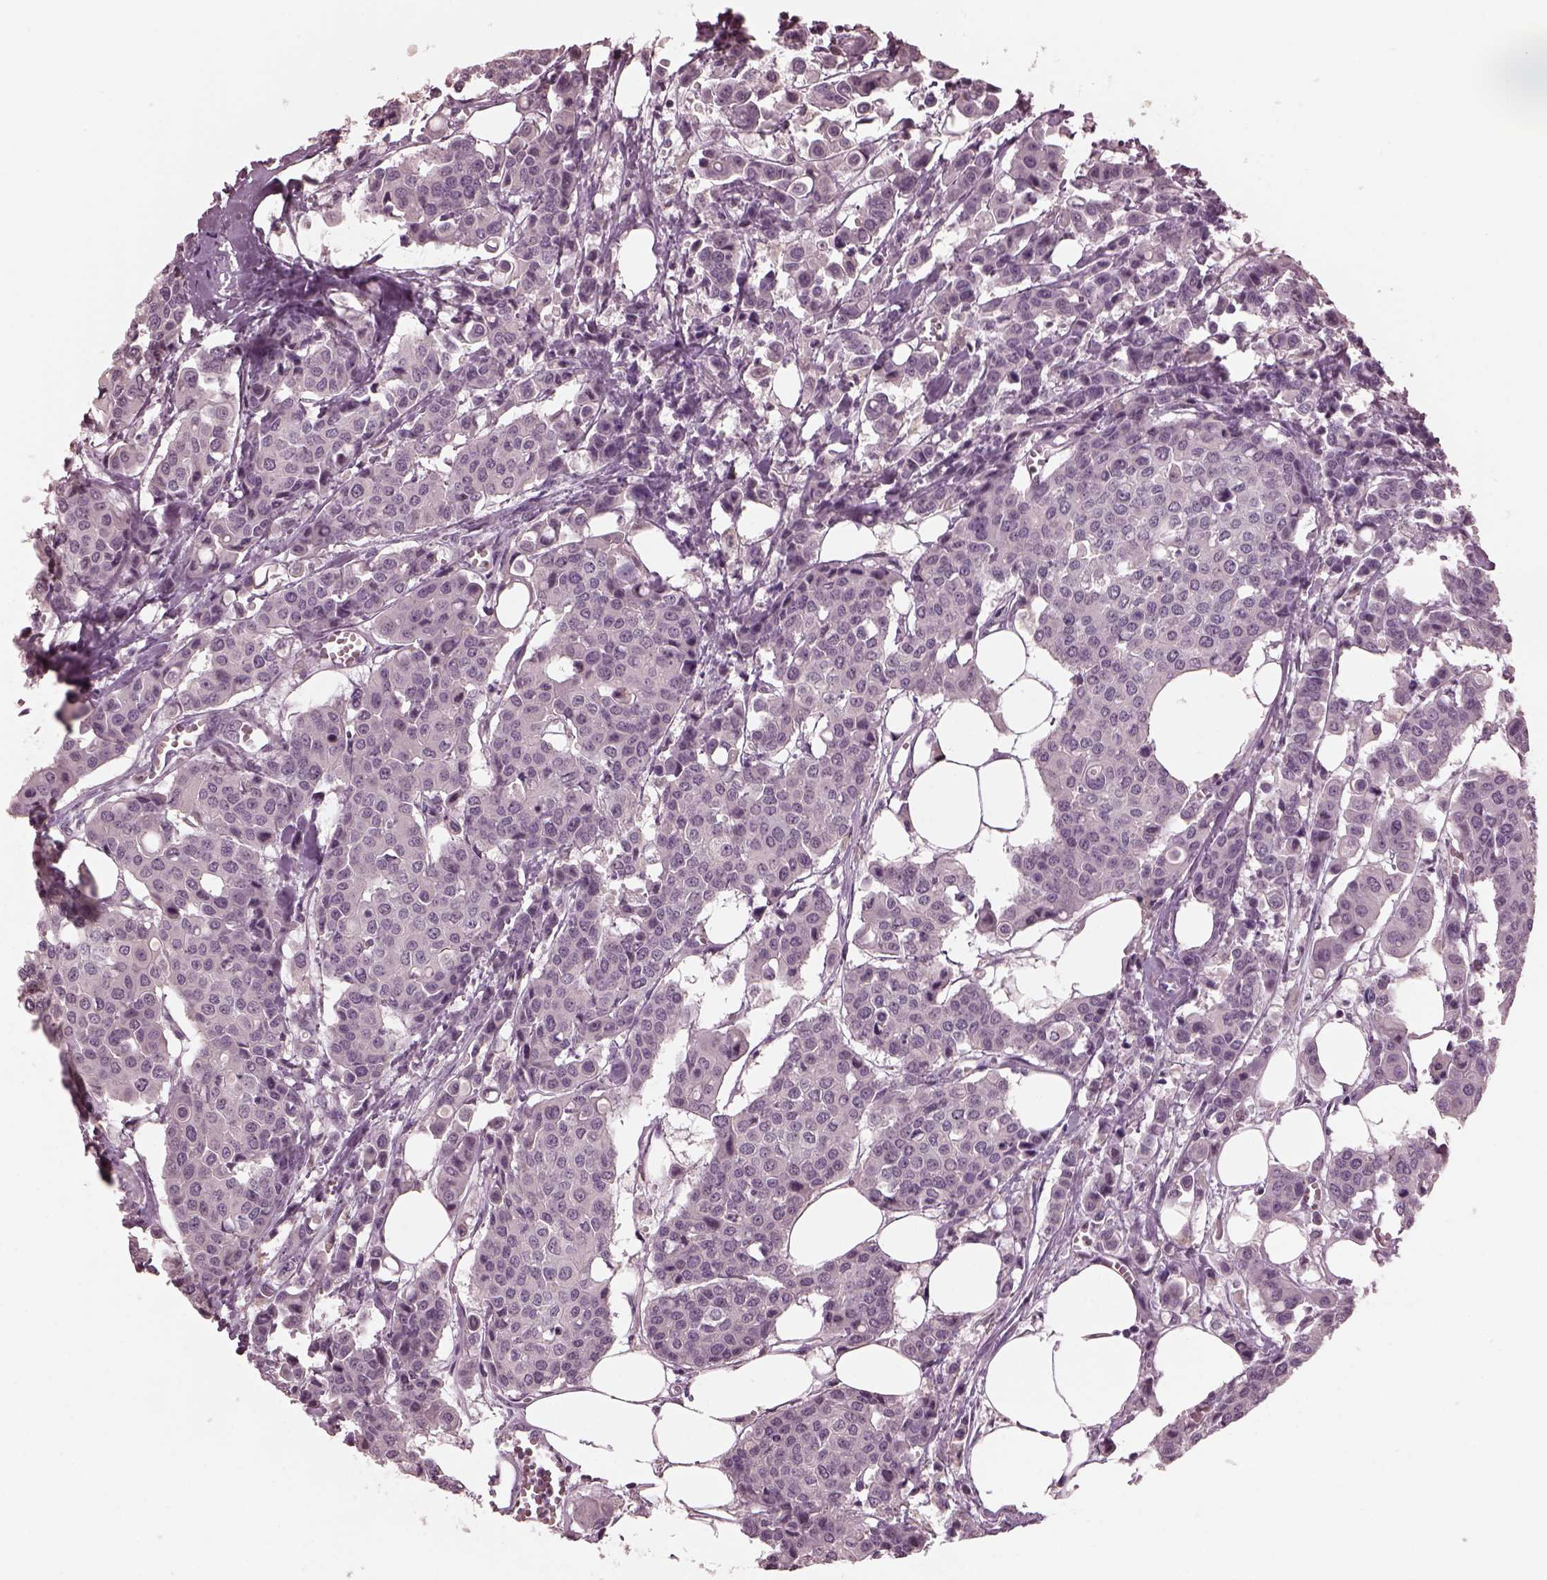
{"staining": {"intensity": "negative", "quantity": "none", "location": "none"}, "tissue": "carcinoid", "cell_type": "Tumor cells", "image_type": "cancer", "snomed": [{"axis": "morphology", "description": "Carcinoid, malignant, NOS"}, {"axis": "topography", "description": "Colon"}], "caption": "Photomicrograph shows no protein staining in tumor cells of carcinoid tissue. Nuclei are stained in blue.", "gene": "RCVRN", "patient": {"sex": "male", "age": 81}}